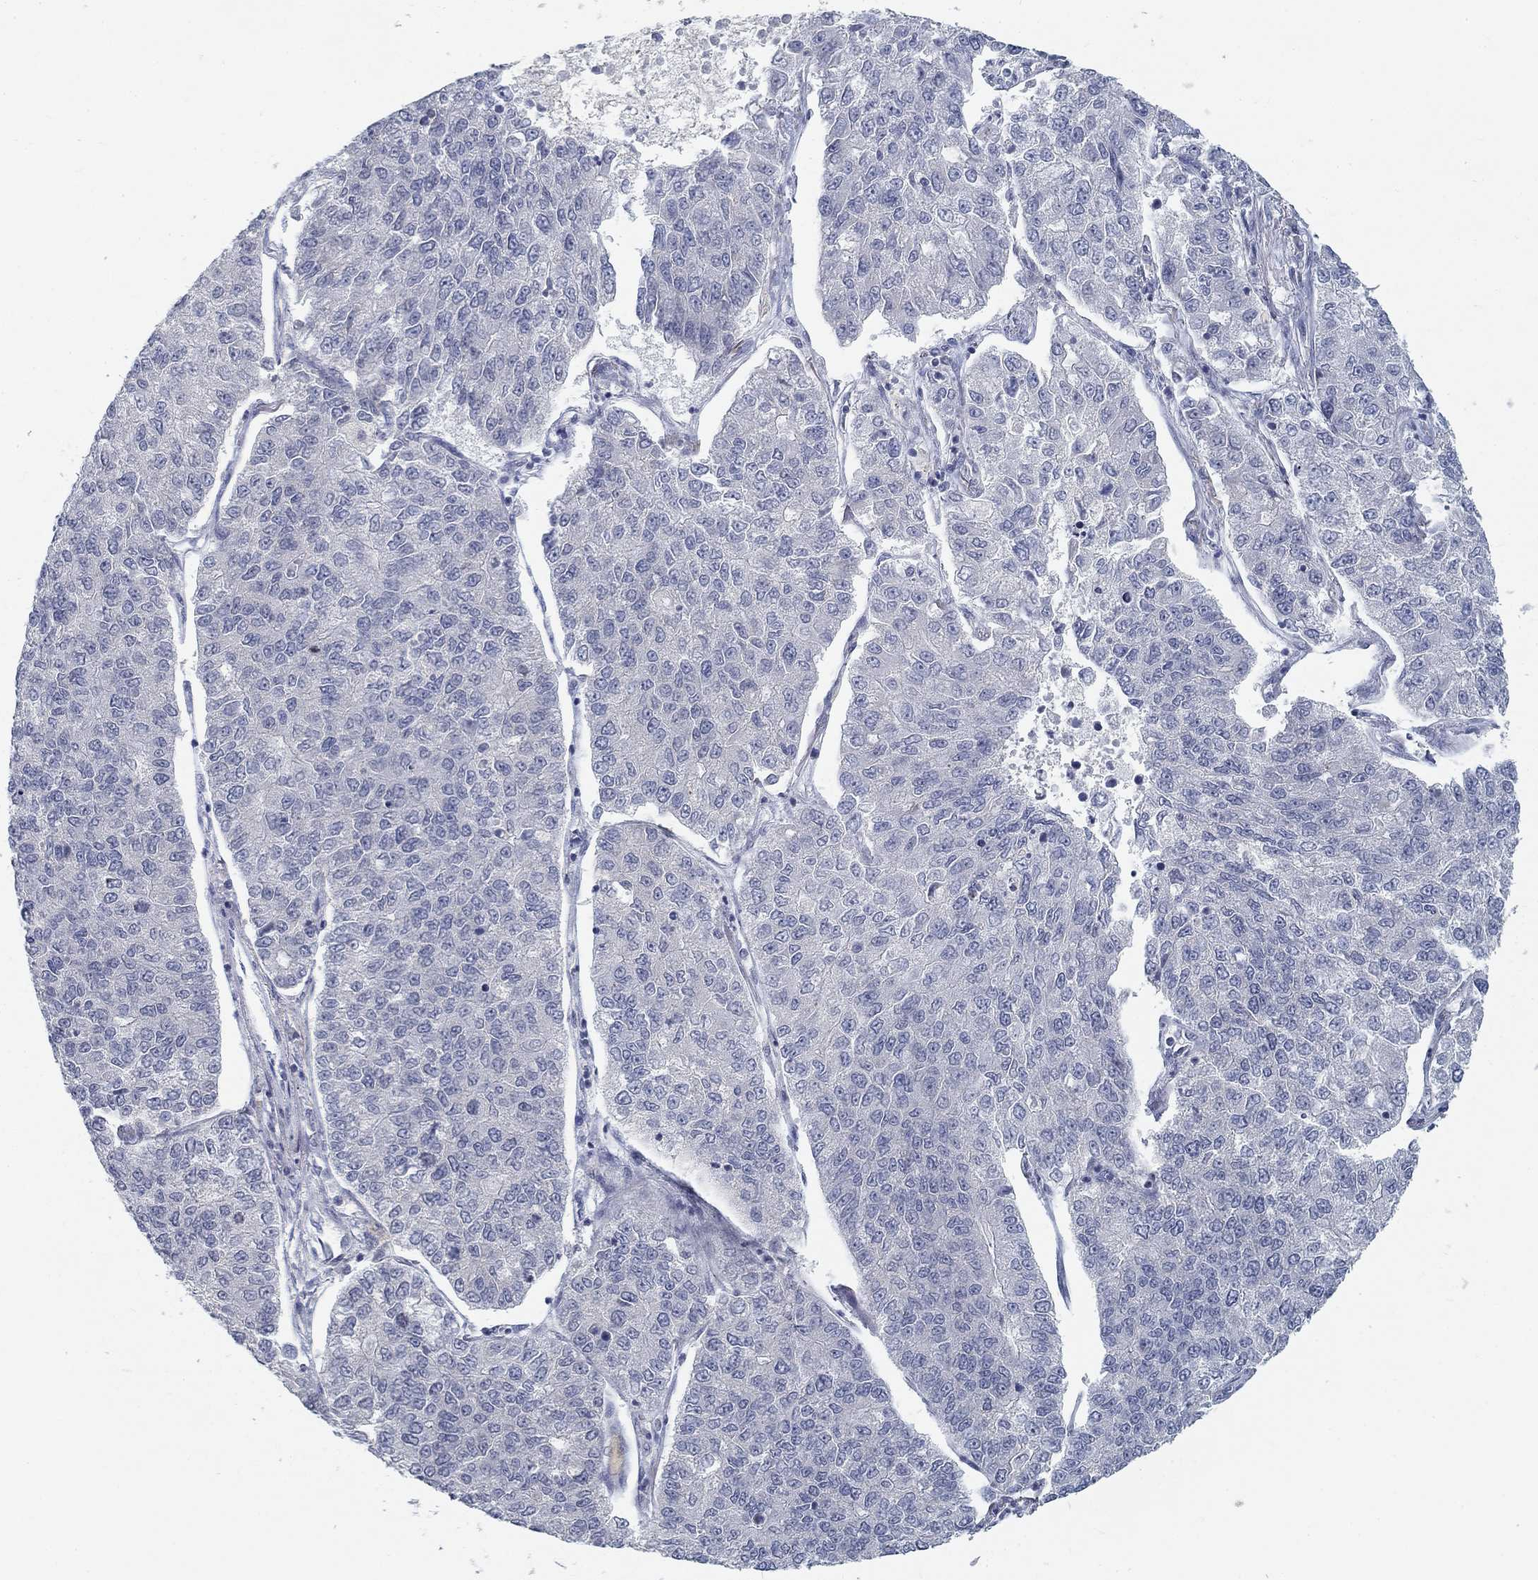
{"staining": {"intensity": "negative", "quantity": "none", "location": "none"}, "tissue": "lung cancer", "cell_type": "Tumor cells", "image_type": "cancer", "snomed": [{"axis": "morphology", "description": "Adenocarcinoma, NOS"}, {"axis": "topography", "description": "Lung"}], "caption": "This is an immunohistochemistry (IHC) image of human lung adenocarcinoma. There is no positivity in tumor cells.", "gene": "ATP1A3", "patient": {"sex": "male", "age": 49}}